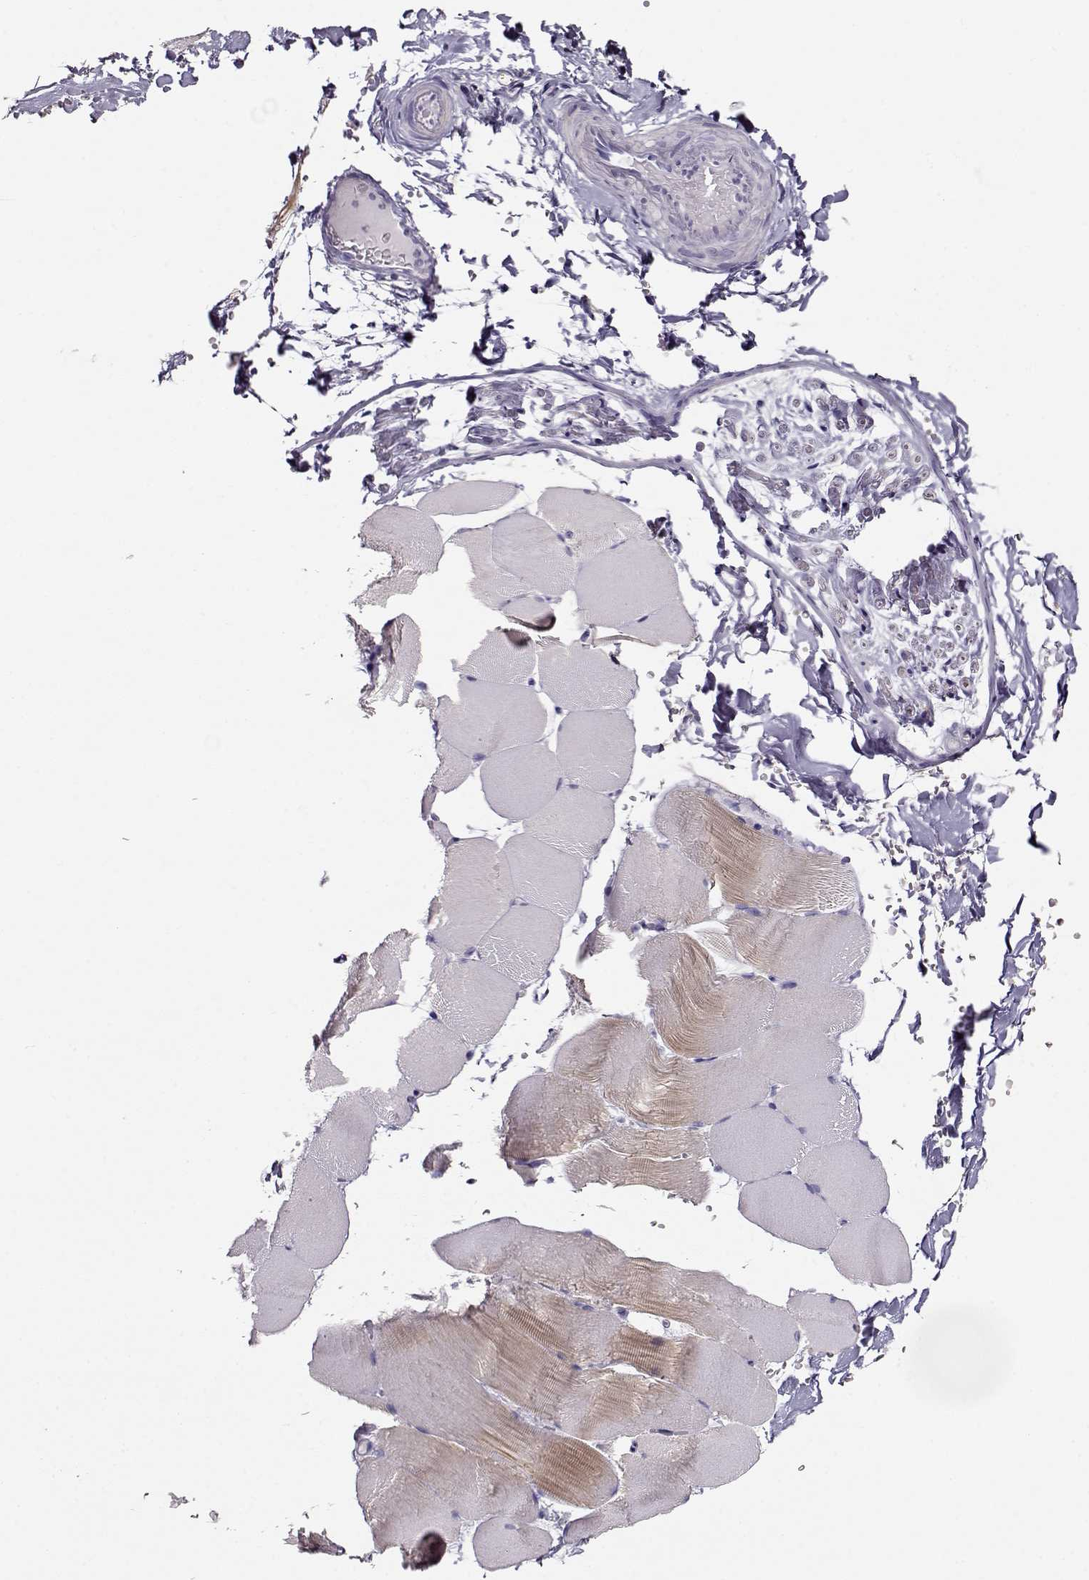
{"staining": {"intensity": "weak", "quantity": "<25%", "location": "cytoplasmic/membranous"}, "tissue": "skeletal muscle", "cell_type": "Myocytes", "image_type": "normal", "snomed": [{"axis": "morphology", "description": "Normal tissue, NOS"}, {"axis": "topography", "description": "Skeletal muscle"}], "caption": "The IHC photomicrograph has no significant staining in myocytes of skeletal muscle.", "gene": "RBM44", "patient": {"sex": "female", "age": 37}}